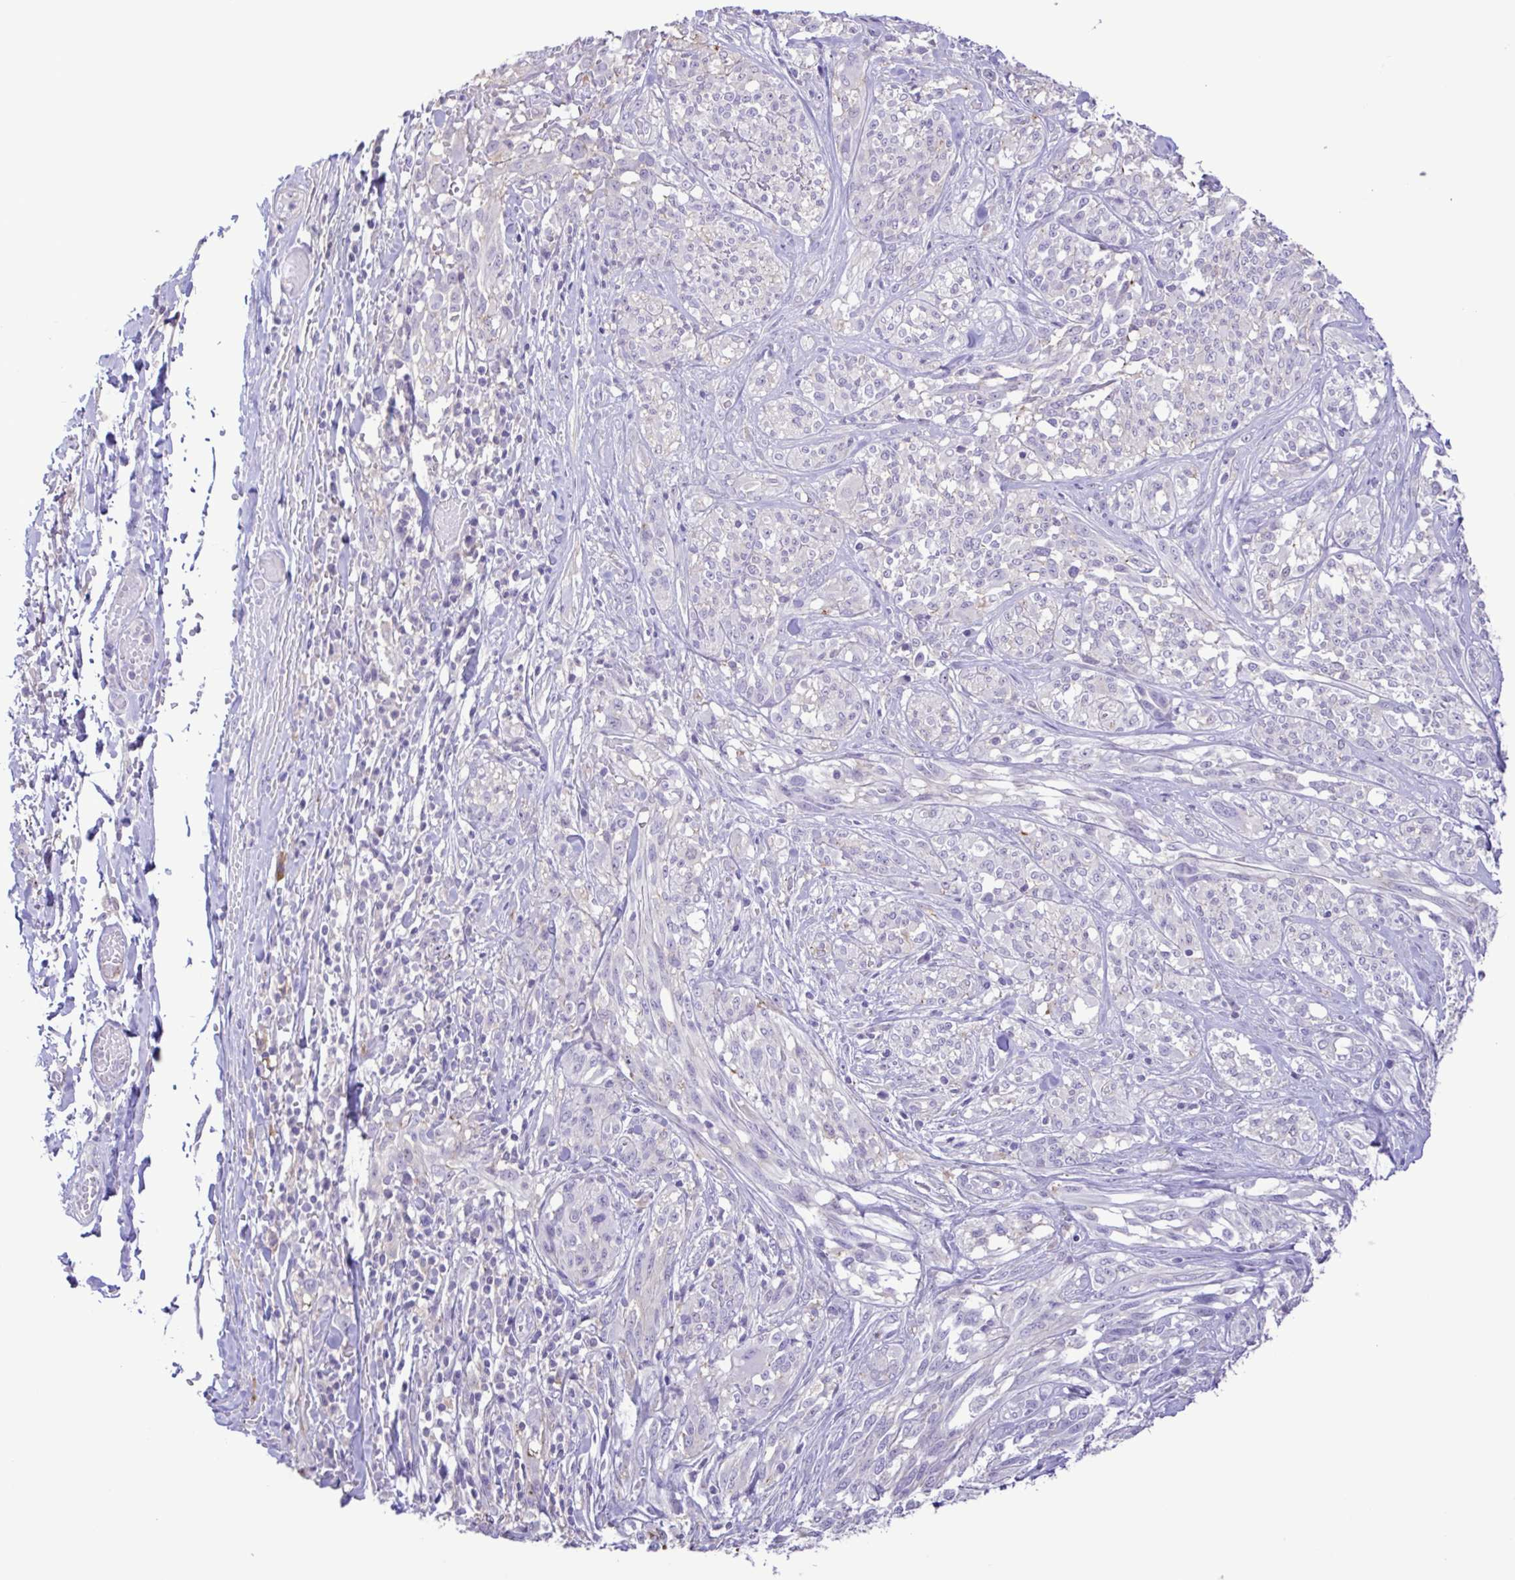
{"staining": {"intensity": "negative", "quantity": "none", "location": "none"}, "tissue": "melanoma", "cell_type": "Tumor cells", "image_type": "cancer", "snomed": [{"axis": "morphology", "description": "Malignant melanoma, NOS"}, {"axis": "topography", "description": "Skin"}], "caption": "Immunohistochemical staining of human melanoma shows no significant expression in tumor cells.", "gene": "CYP17A1", "patient": {"sex": "female", "age": 91}}